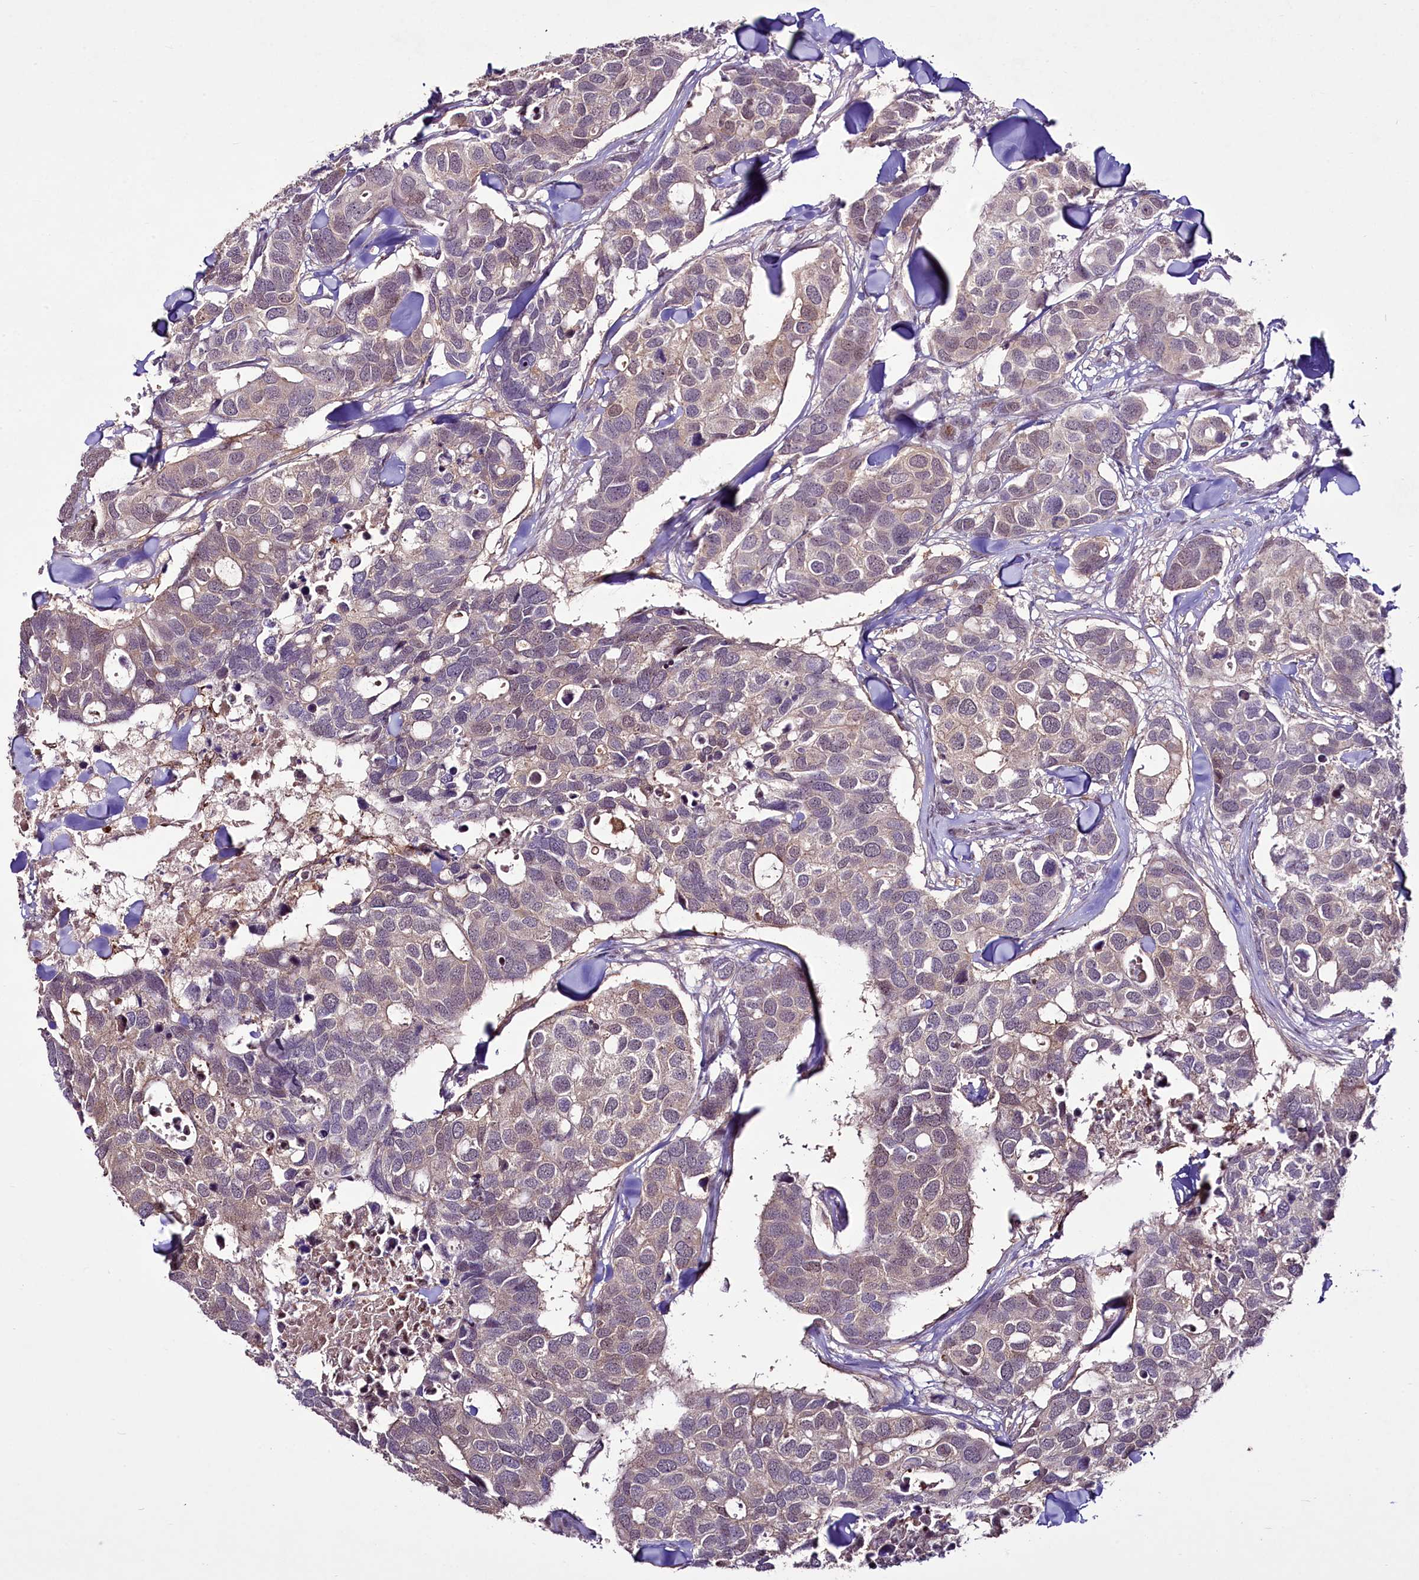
{"staining": {"intensity": "weak", "quantity": "25%-75%", "location": "cytoplasmic/membranous"}, "tissue": "breast cancer", "cell_type": "Tumor cells", "image_type": "cancer", "snomed": [{"axis": "morphology", "description": "Duct carcinoma"}, {"axis": "topography", "description": "Breast"}], "caption": "IHC staining of infiltrating ductal carcinoma (breast), which displays low levels of weak cytoplasmic/membranous staining in about 25%-75% of tumor cells indicating weak cytoplasmic/membranous protein staining. The staining was performed using DAB (3,3'-diaminobenzidine) (brown) for protein detection and nuclei were counterstained in hematoxylin (blue).", "gene": "SUSD3", "patient": {"sex": "female", "age": 83}}